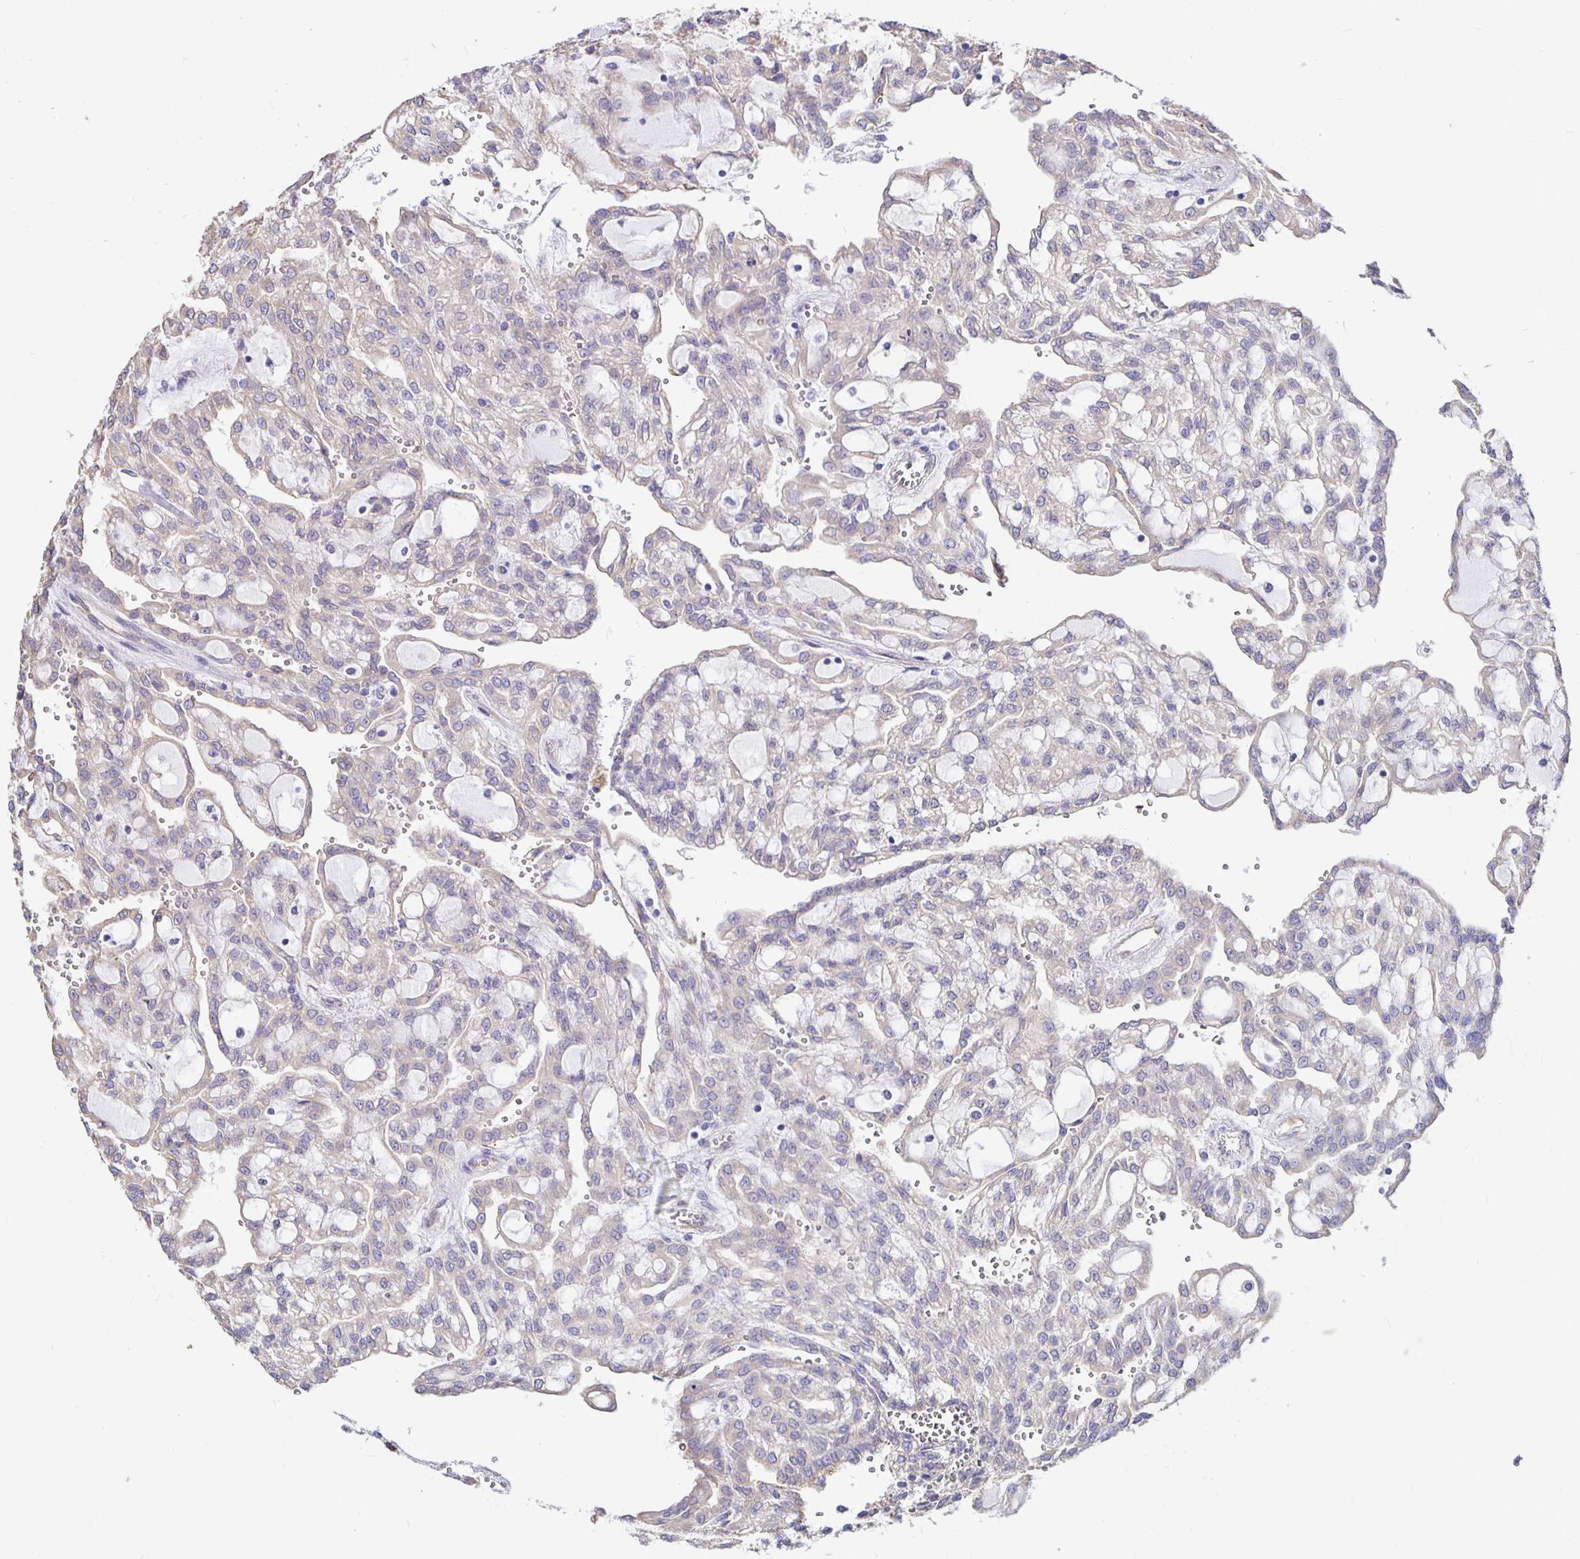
{"staining": {"intensity": "weak", "quantity": "25%-75%", "location": "cytoplasmic/membranous"}, "tissue": "renal cancer", "cell_type": "Tumor cells", "image_type": "cancer", "snomed": [{"axis": "morphology", "description": "Adenocarcinoma, NOS"}, {"axis": "topography", "description": "Kidney"}], "caption": "An image of human adenocarcinoma (renal) stained for a protein displays weak cytoplasmic/membranous brown staining in tumor cells. (Brightfield microscopy of DAB IHC at high magnification).", "gene": "DNAI2", "patient": {"sex": "male", "age": 63}}